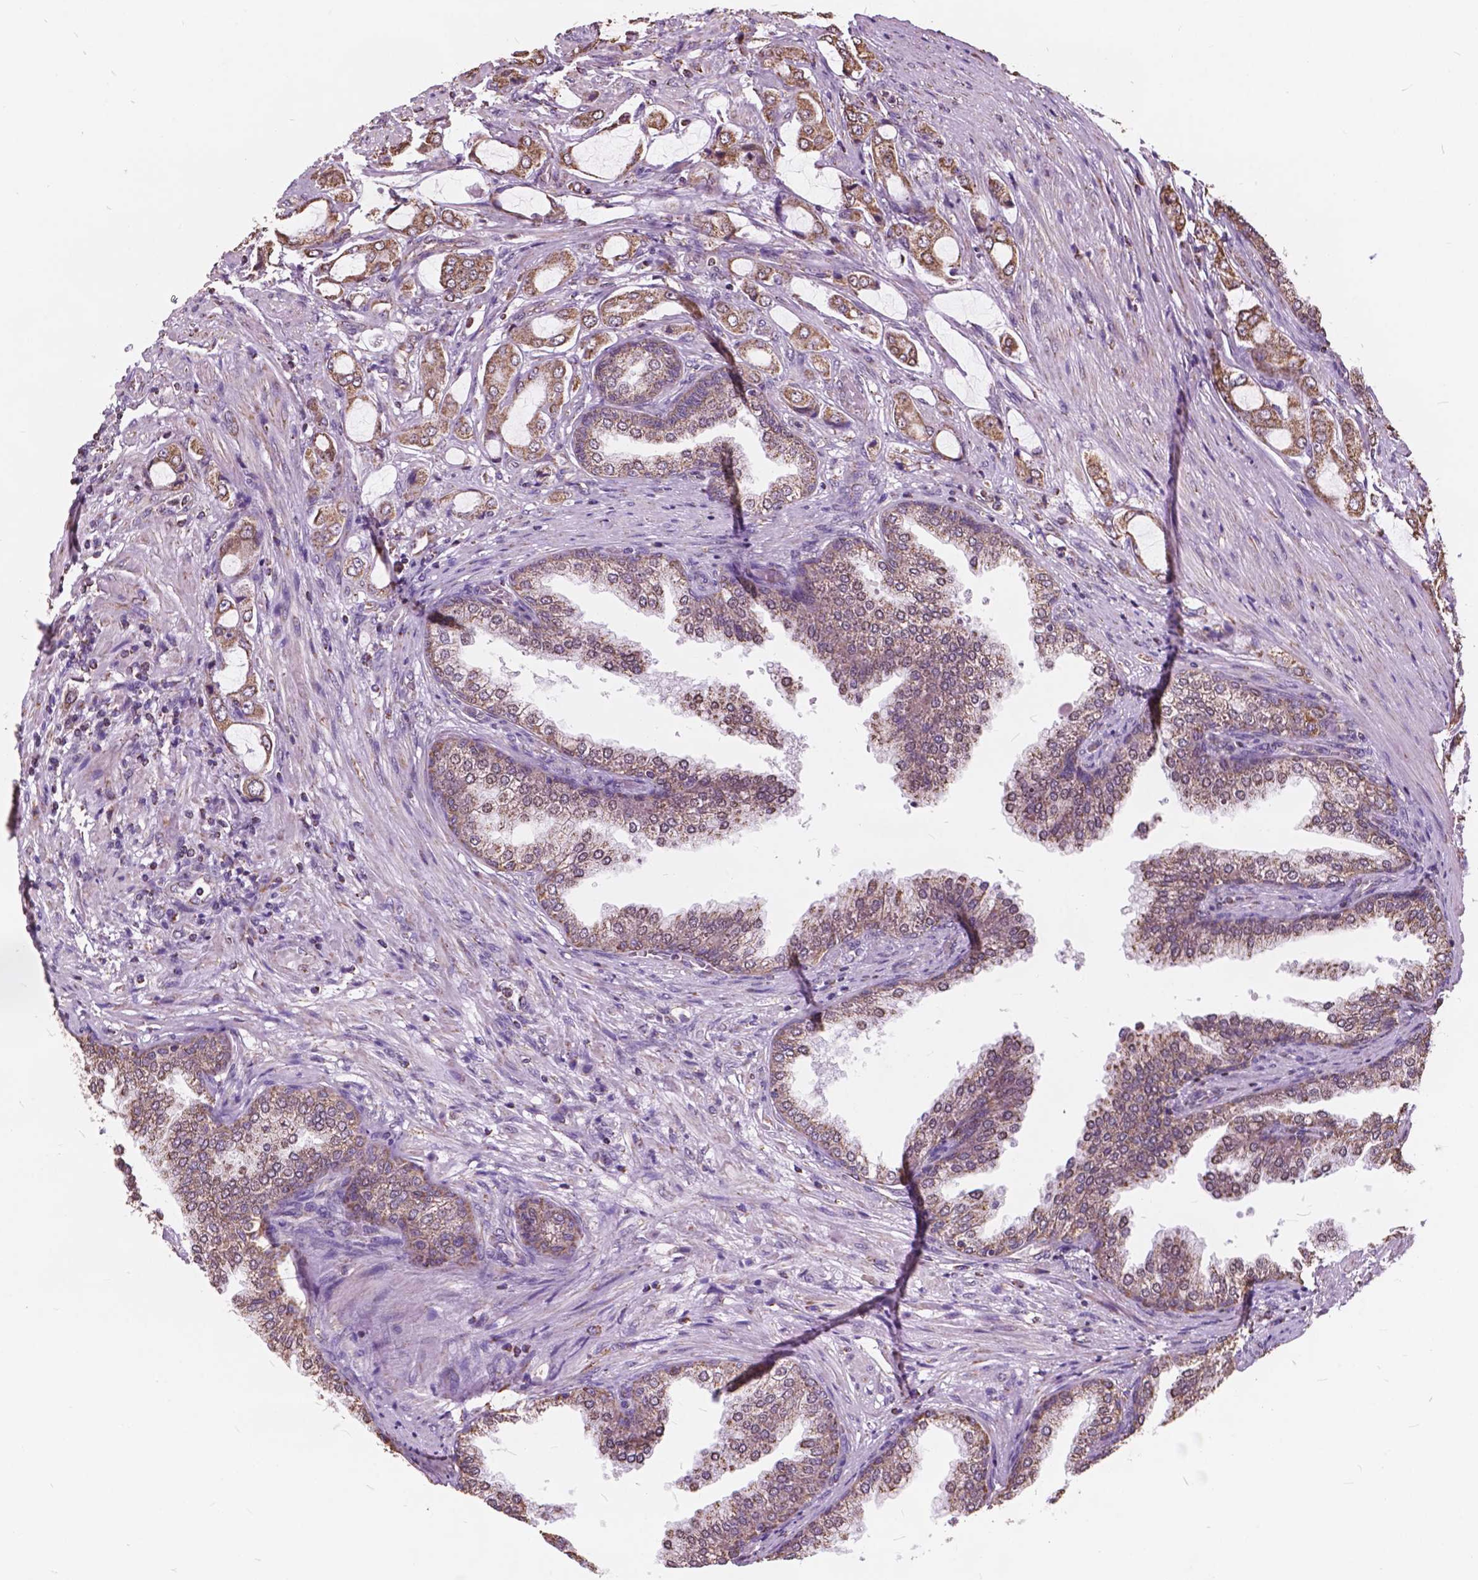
{"staining": {"intensity": "moderate", "quantity": ">75%", "location": "cytoplasmic/membranous"}, "tissue": "prostate cancer", "cell_type": "Tumor cells", "image_type": "cancer", "snomed": [{"axis": "morphology", "description": "Adenocarcinoma, NOS"}, {"axis": "topography", "description": "Prostate"}], "caption": "Tumor cells display medium levels of moderate cytoplasmic/membranous expression in approximately >75% of cells in prostate adenocarcinoma. The staining was performed using DAB (3,3'-diaminobenzidine) to visualize the protein expression in brown, while the nuclei were stained in blue with hematoxylin (Magnification: 20x).", "gene": "SCOC", "patient": {"sex": "male", "age": 63}}